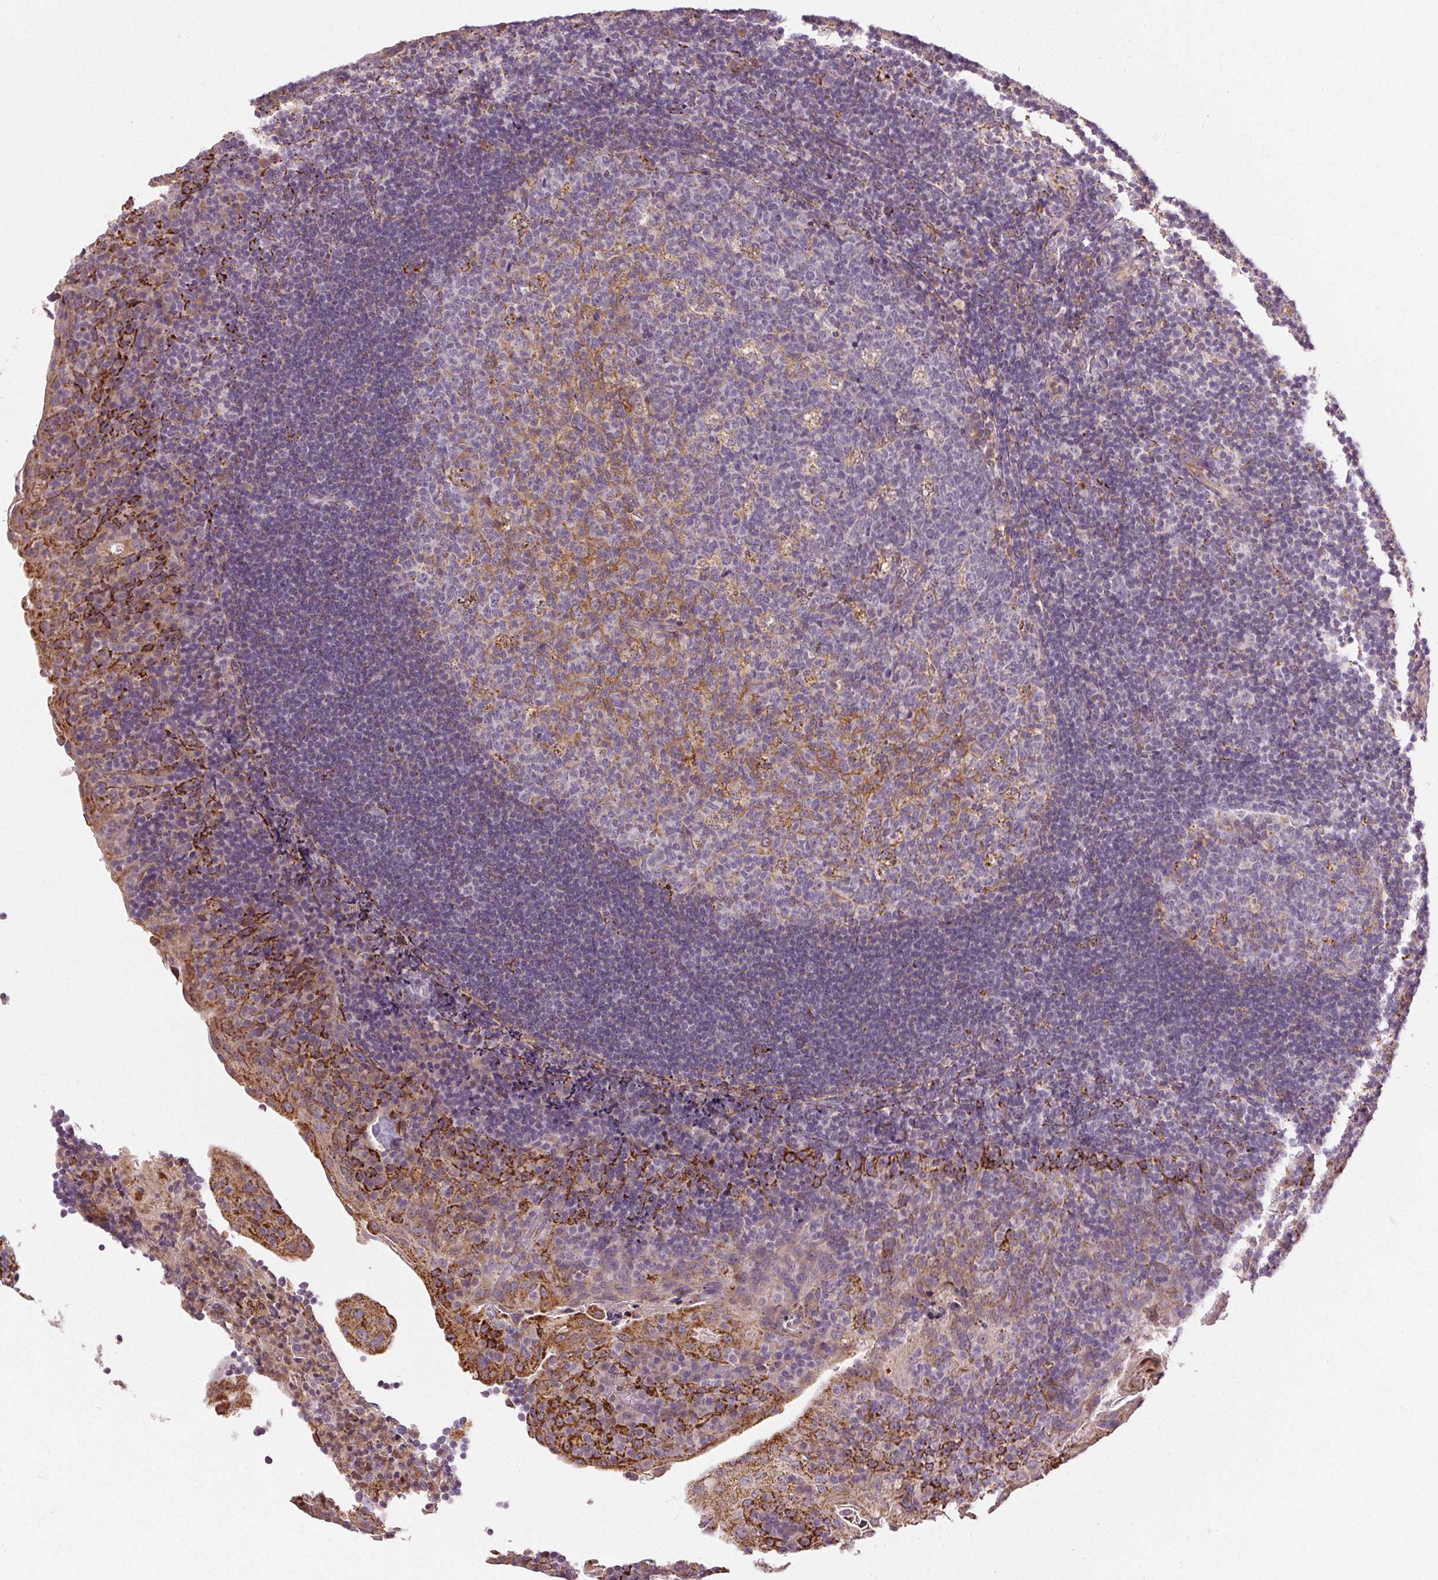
{"staining": {"intensity": "negative", "quantity": "none", "location": "none"}, "tissue": "tonsil", "cell_type": "Germinal center cells", "image_type": "normal", "snomed": [{"axis": "morphology", "description": "Normal tissue, NOS"}, {"axis": "topography", "description": "Tonsil"}], "caption": "A high-resolution image shows IHC staining of normal tonsil, which shows no significant staining in germinal center cells. Brightfield microscopy of IHC stained with DAB (3,3'-diaminobenzidine) (brown) and hematoxylin (blue), captured at high magnification.", "gene": "REP15", "patient": {"sex": "male", "age": 17}}